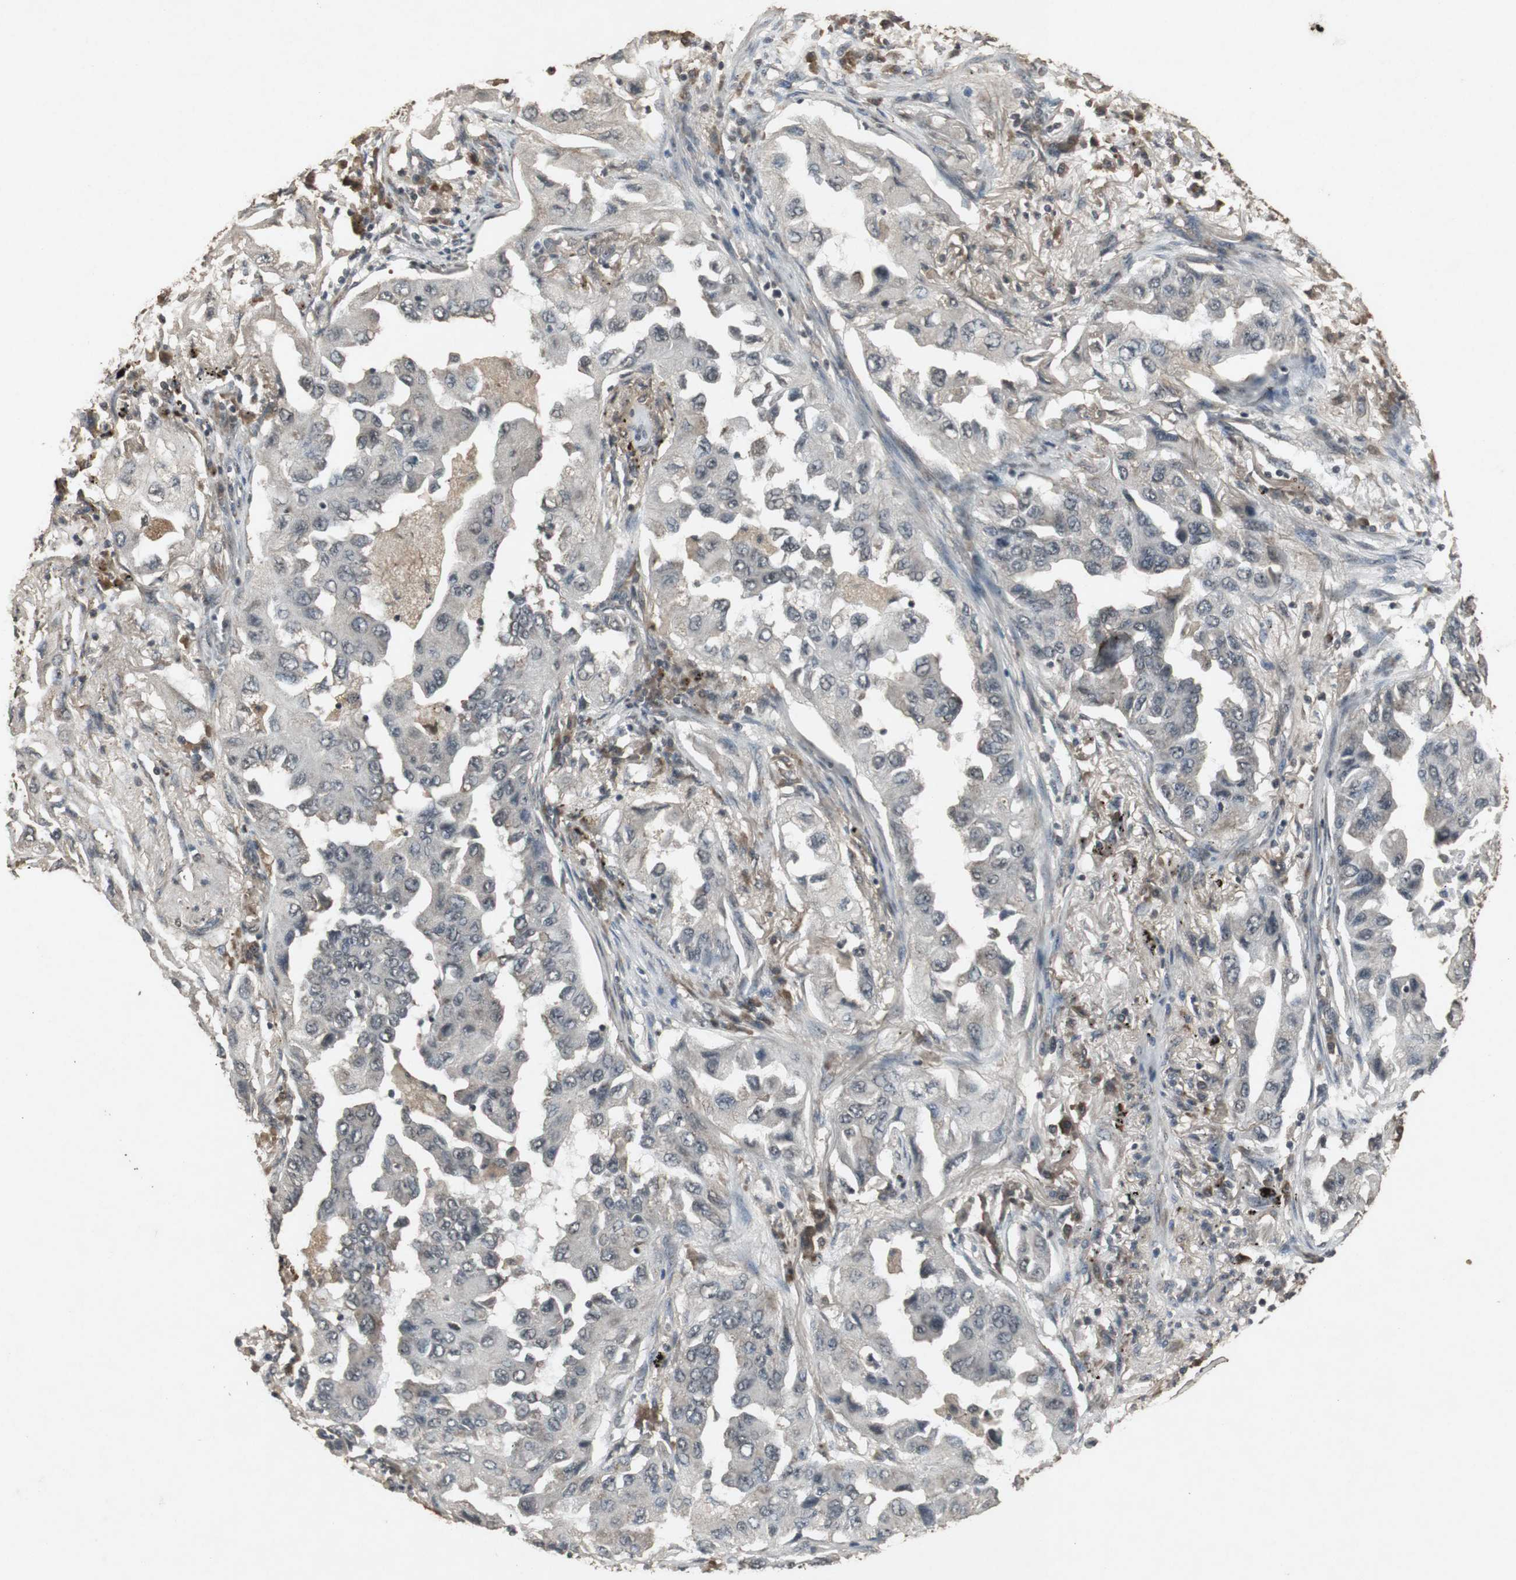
{"staining": {"intensity": "moderate", "quantity": "25%-75%", "location": "cytoplasmic/membranous"}, "tissue": "lung cancer", "cell_type": "Tumor cells", "image_type": "cancer", "snomed": [{"axis": "morphology", "description": "Adenocarcinoma, NOS"}, {"axis": "topography", "description": "Lung"}], "caption": "A brown stain highlights moderate cytoplasmic/membranous expression of a protein in lung cancer tumor cells. (IHC, brightfield microscopy, high magnification).", "gene": "EMX1", "patient": {"sex": "female", "age": 65}}